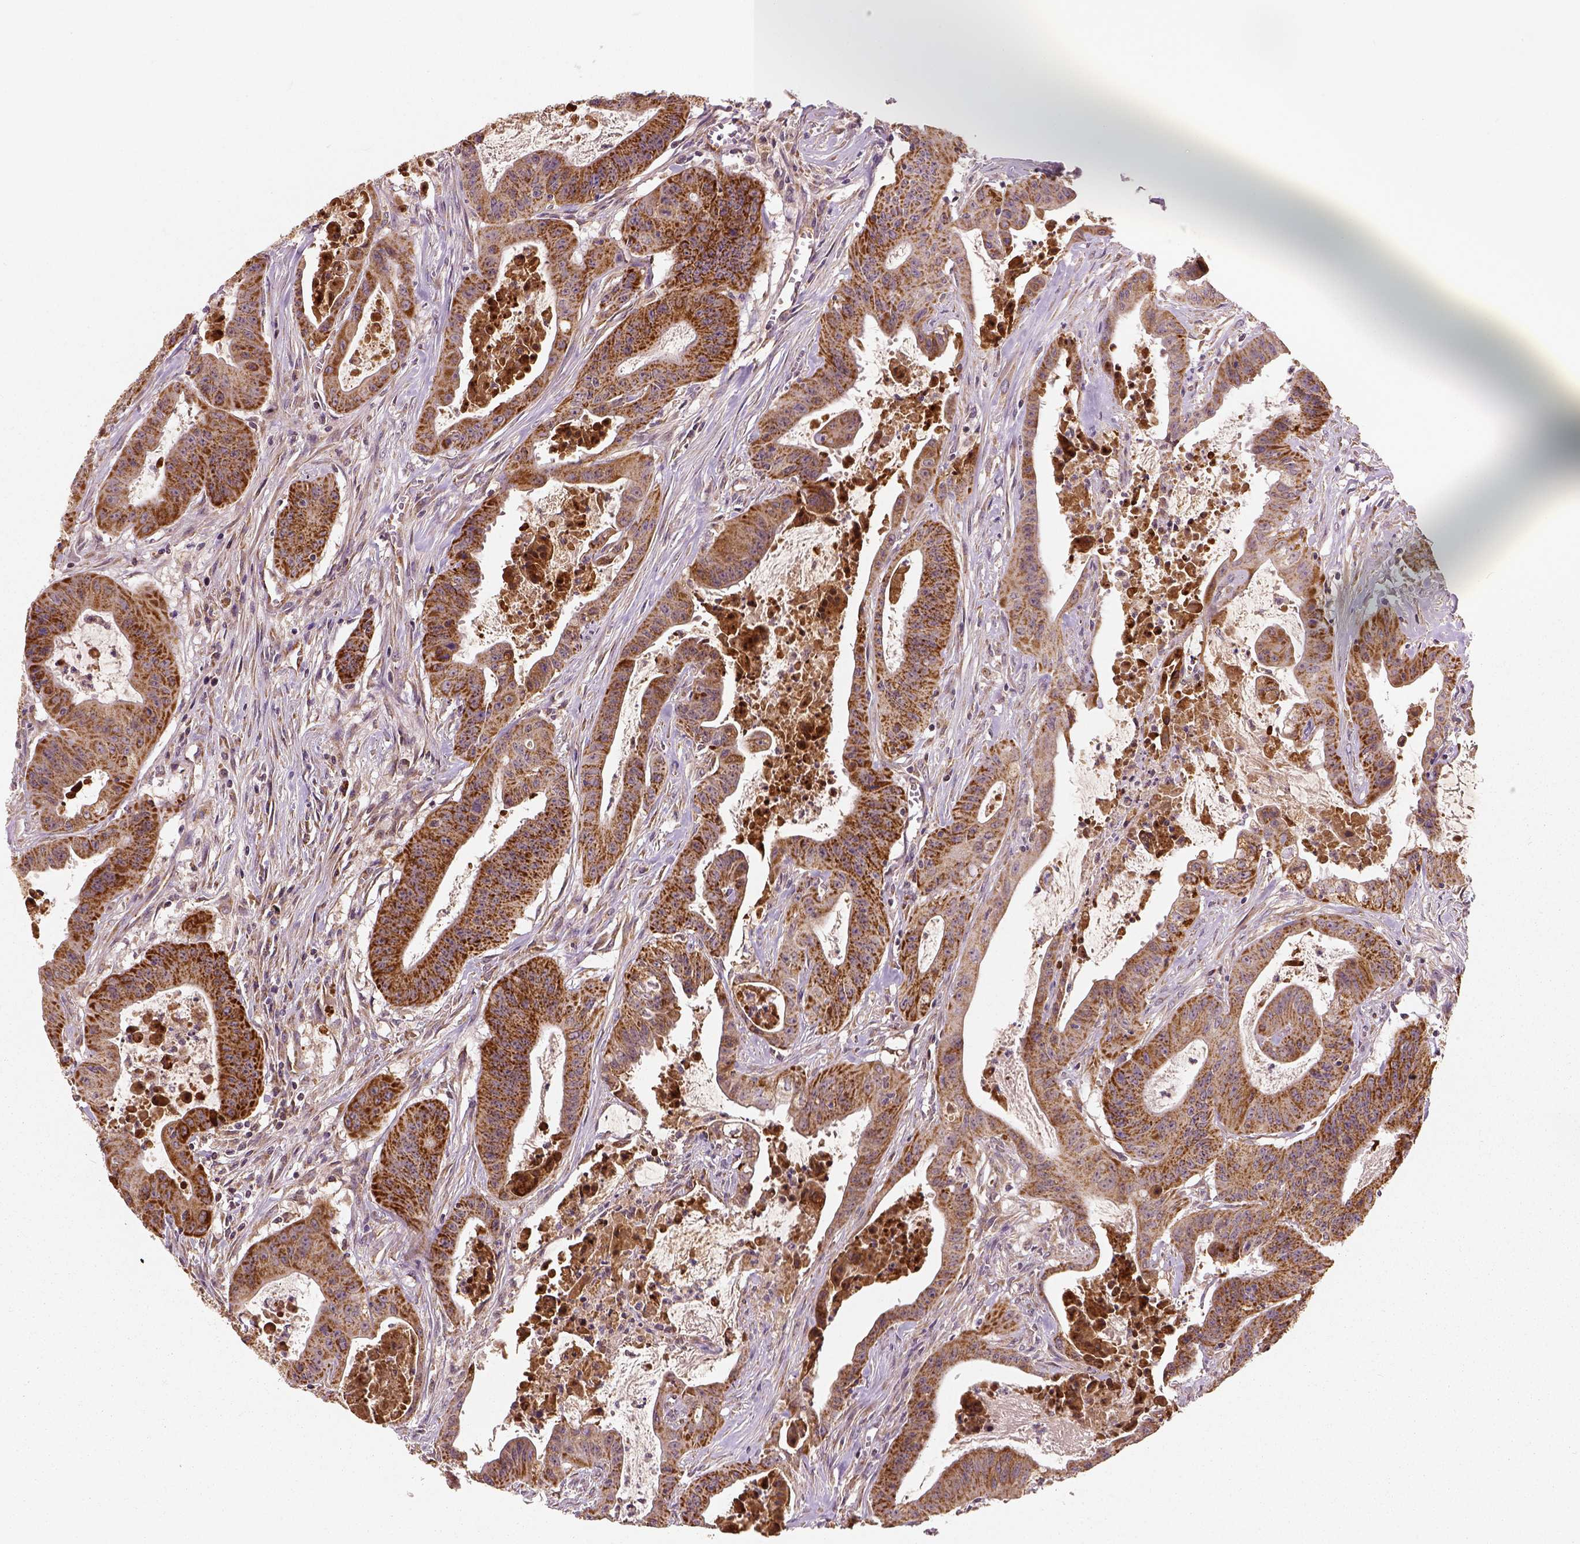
{"staining": {"intensity": "moderate", "quantity": ">75%", "location": "cytoplasmic/membranous"}, "tissue": "colorectal cancer", "cell_type": "Tumor cells", "image_type": "cancer", "snomed": [{"axis": "morphology", "description": "Adenocarcinoma, NOS"}, {"axis": "topography", "description": "Colon"}], "caption": "Tumor cells display medium levels of moderate cytoplasmic/membranous staining in about >75% of cells in adenocarcinoma (colorectal). Using DAB (3,3'-diaminobenzidine) (brown) and hematoxylin (blue) stains, captured at high magnification using brightfield microscopy.", "gene": "PGAM5", "patient": {"sex": "male", "age": 33}}